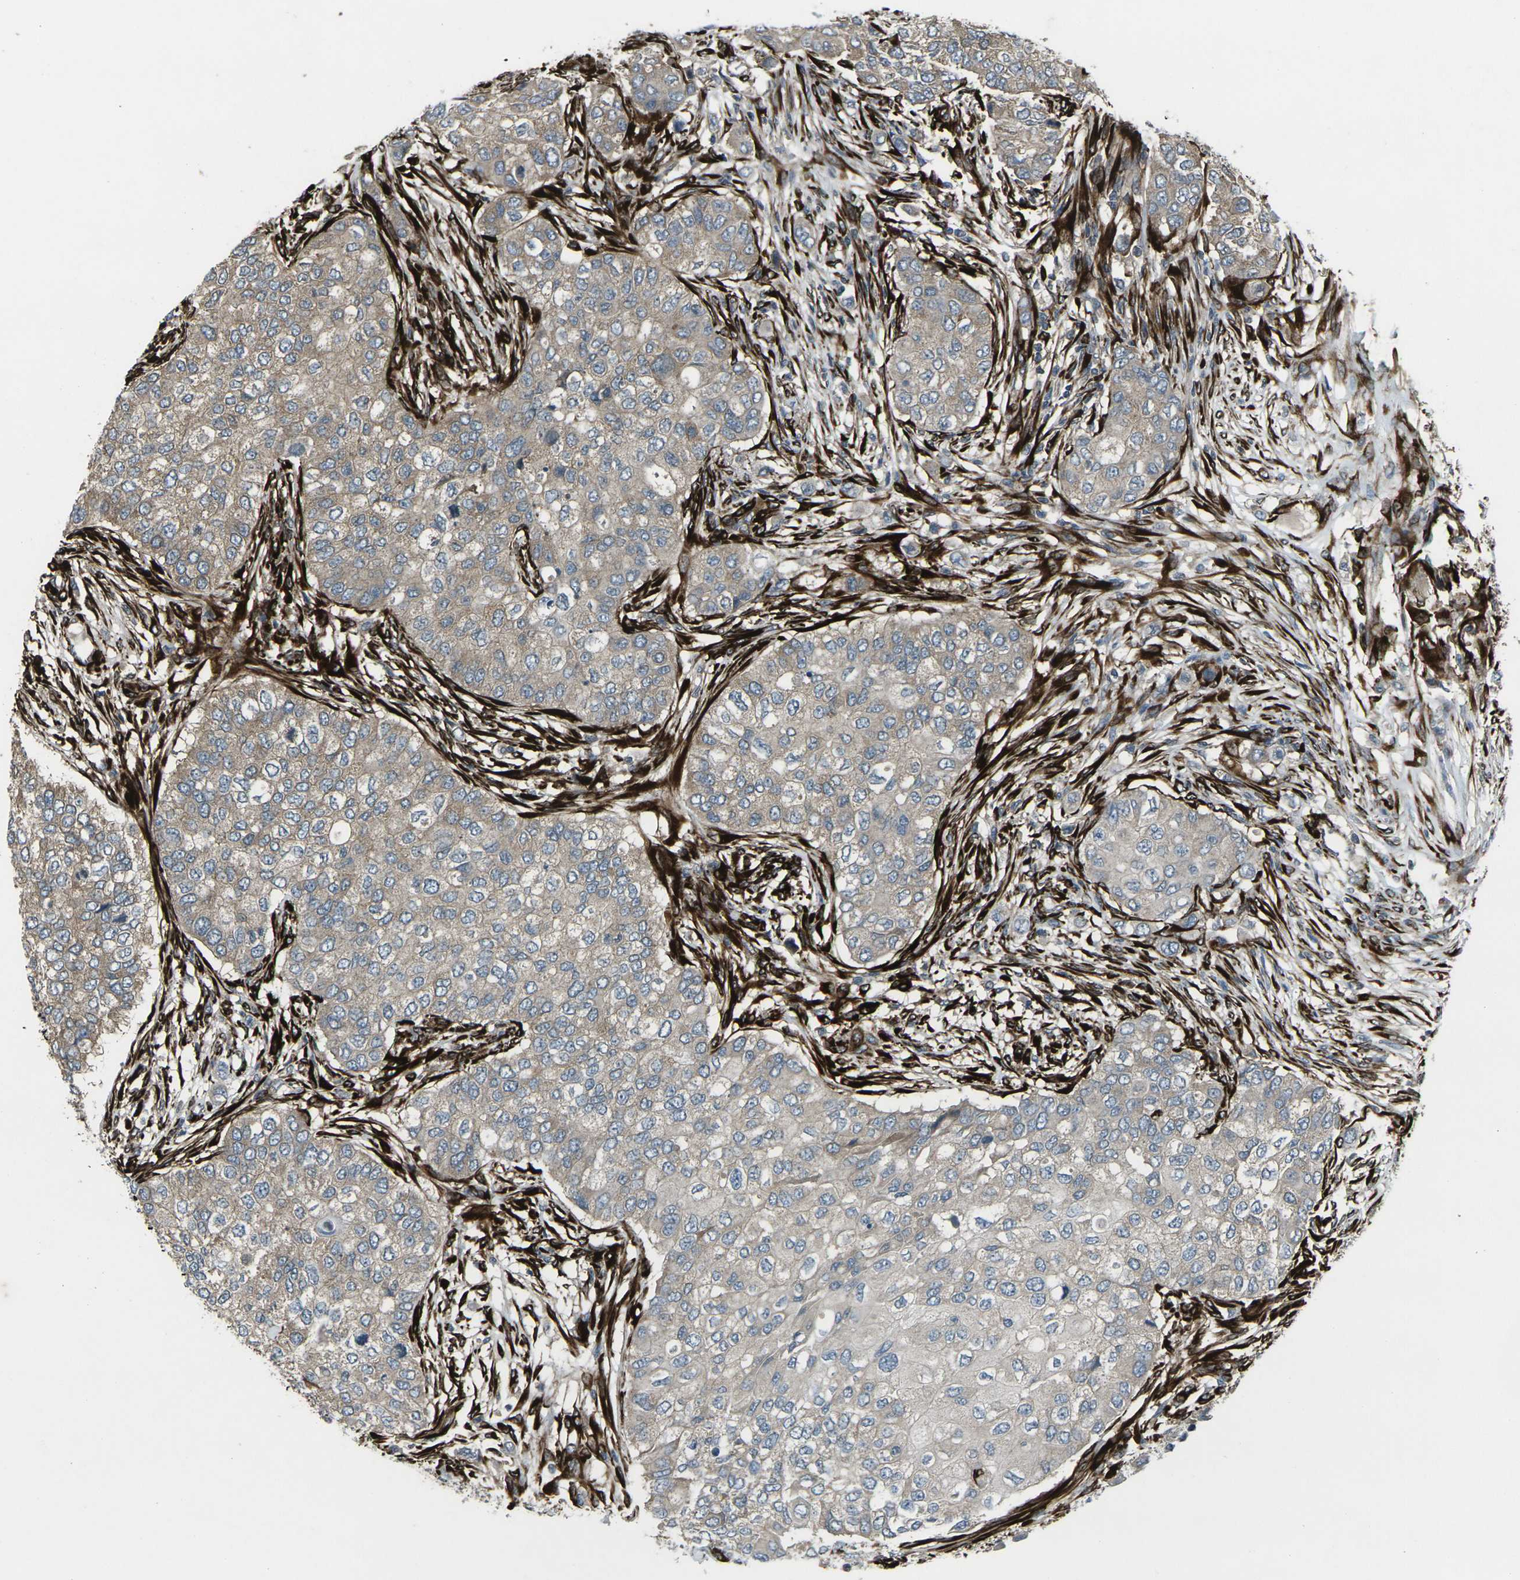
{"staining": {"intensity": "weak", "quantity": ">75%", "location": "cytoplasmic/membranous"}, "tissue": "breast cancer", "cell_type": "Tumor cells", "image_type": "cancer", "snomed": [{"axis": "morphology", "description": "Normal tissue, NOS"}, {"axis": "morphology", "description": "Duct carcinoma"}, {"axis": "topography", "description": "Breast"}], "caption": "Immunohistochemical staining of breast cancer (intraductal carcinoma) shows weak cytoplasmic/membranous protein expression in approximately >75% of tumor cells.", "gene": "LSMEM1", "patient": {"sex": "female", "age": 49}}